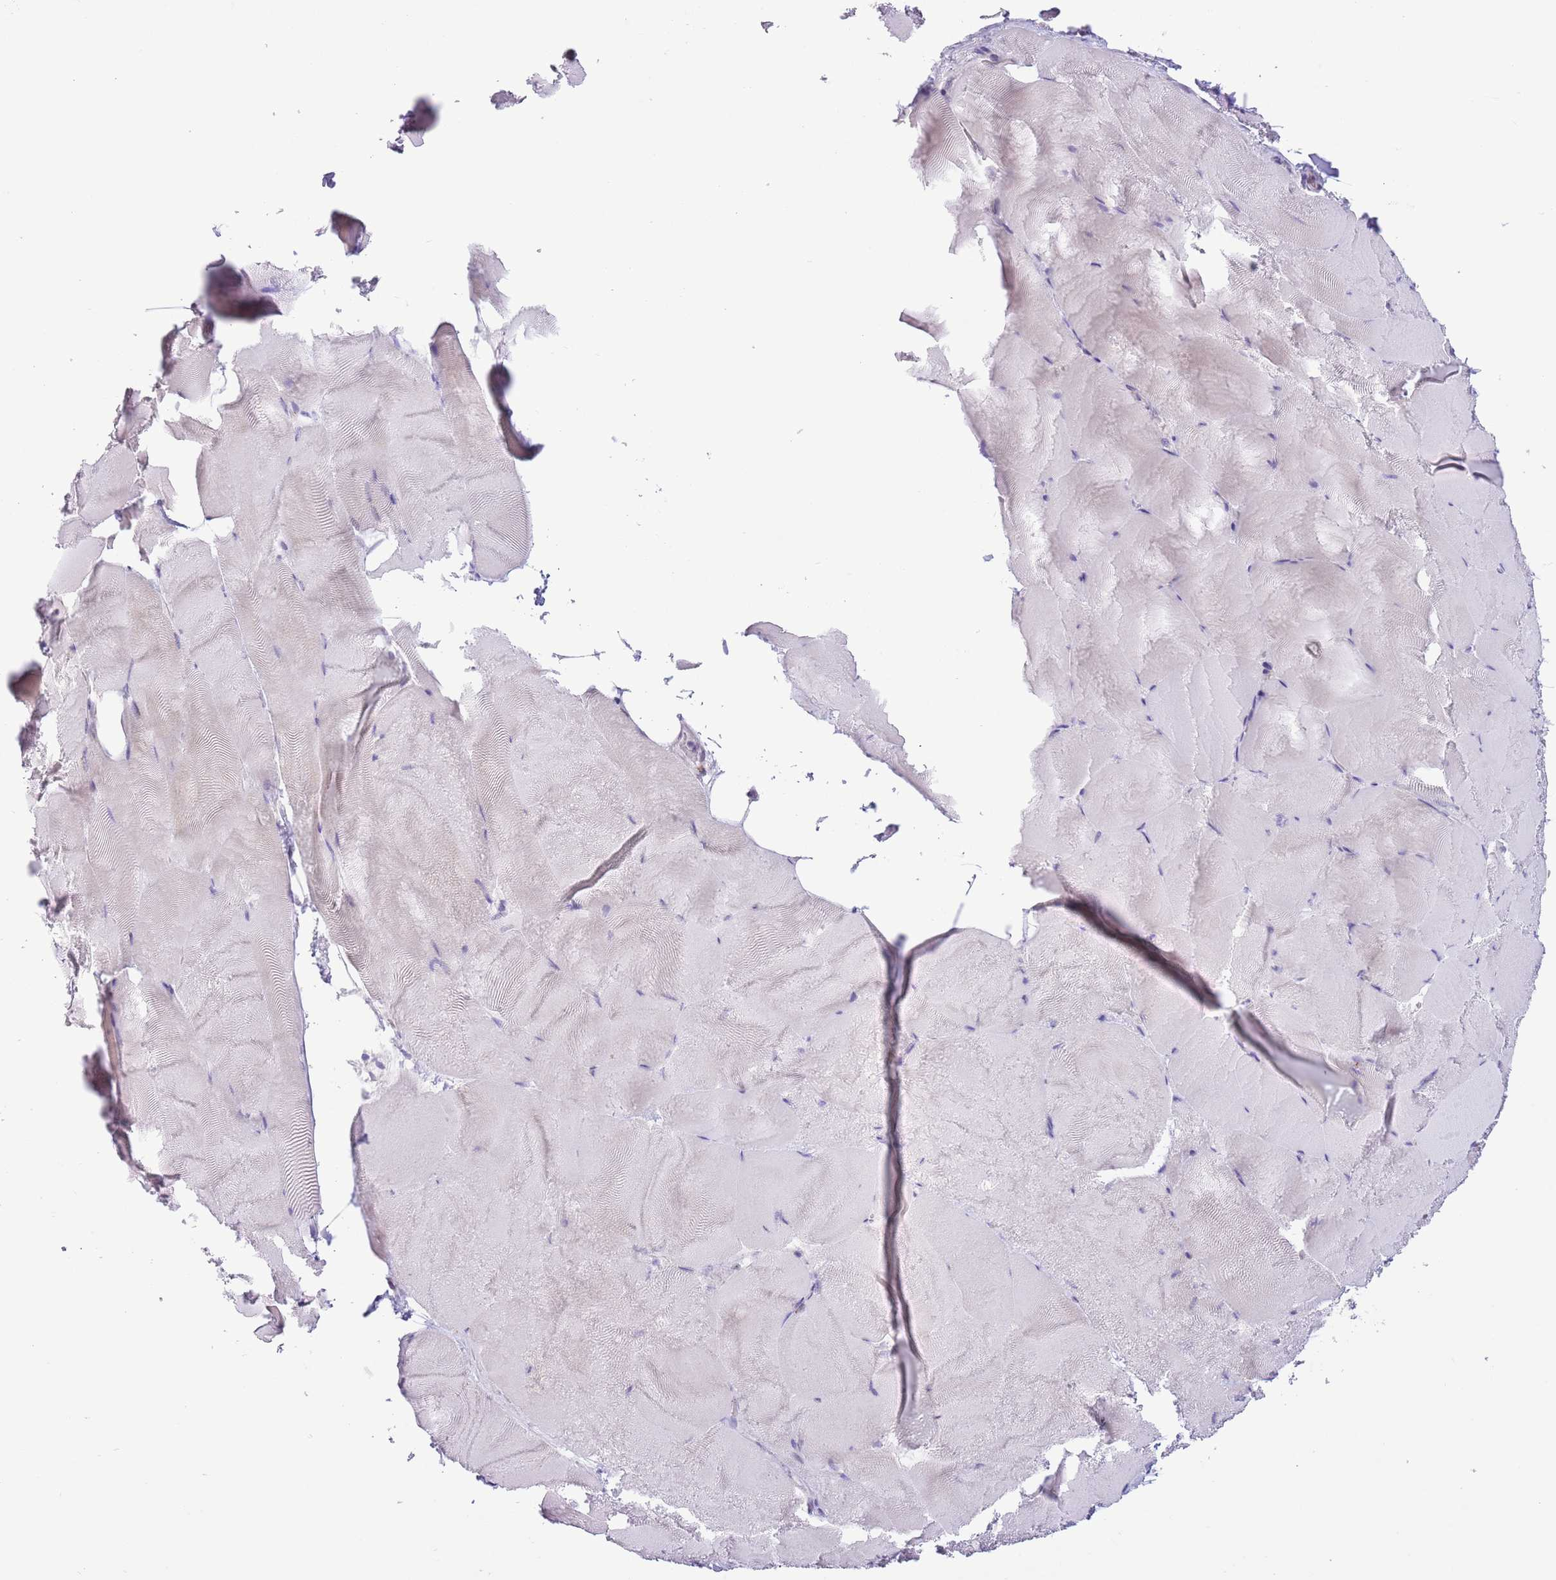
{"staining": {"intensity": "negative", "quantity": "none", "location": "none"}, "tissue": "skeletal muscle", "cell_type": "Myocytes", "image_type": "normal", "snomed": [{"axis": "morphology", "description": "Normal tissue, NOS"}, {"axis": "topography", "description": "Skeletal muscle"}], "caption": "IHC histopathology image of normal skeletal muscle: skeletal muscle stained with DAB exhibits no significant protein expression in myocytes.", "gene": "ZNF576", "patient": {"sex": "female", "age": 64}}